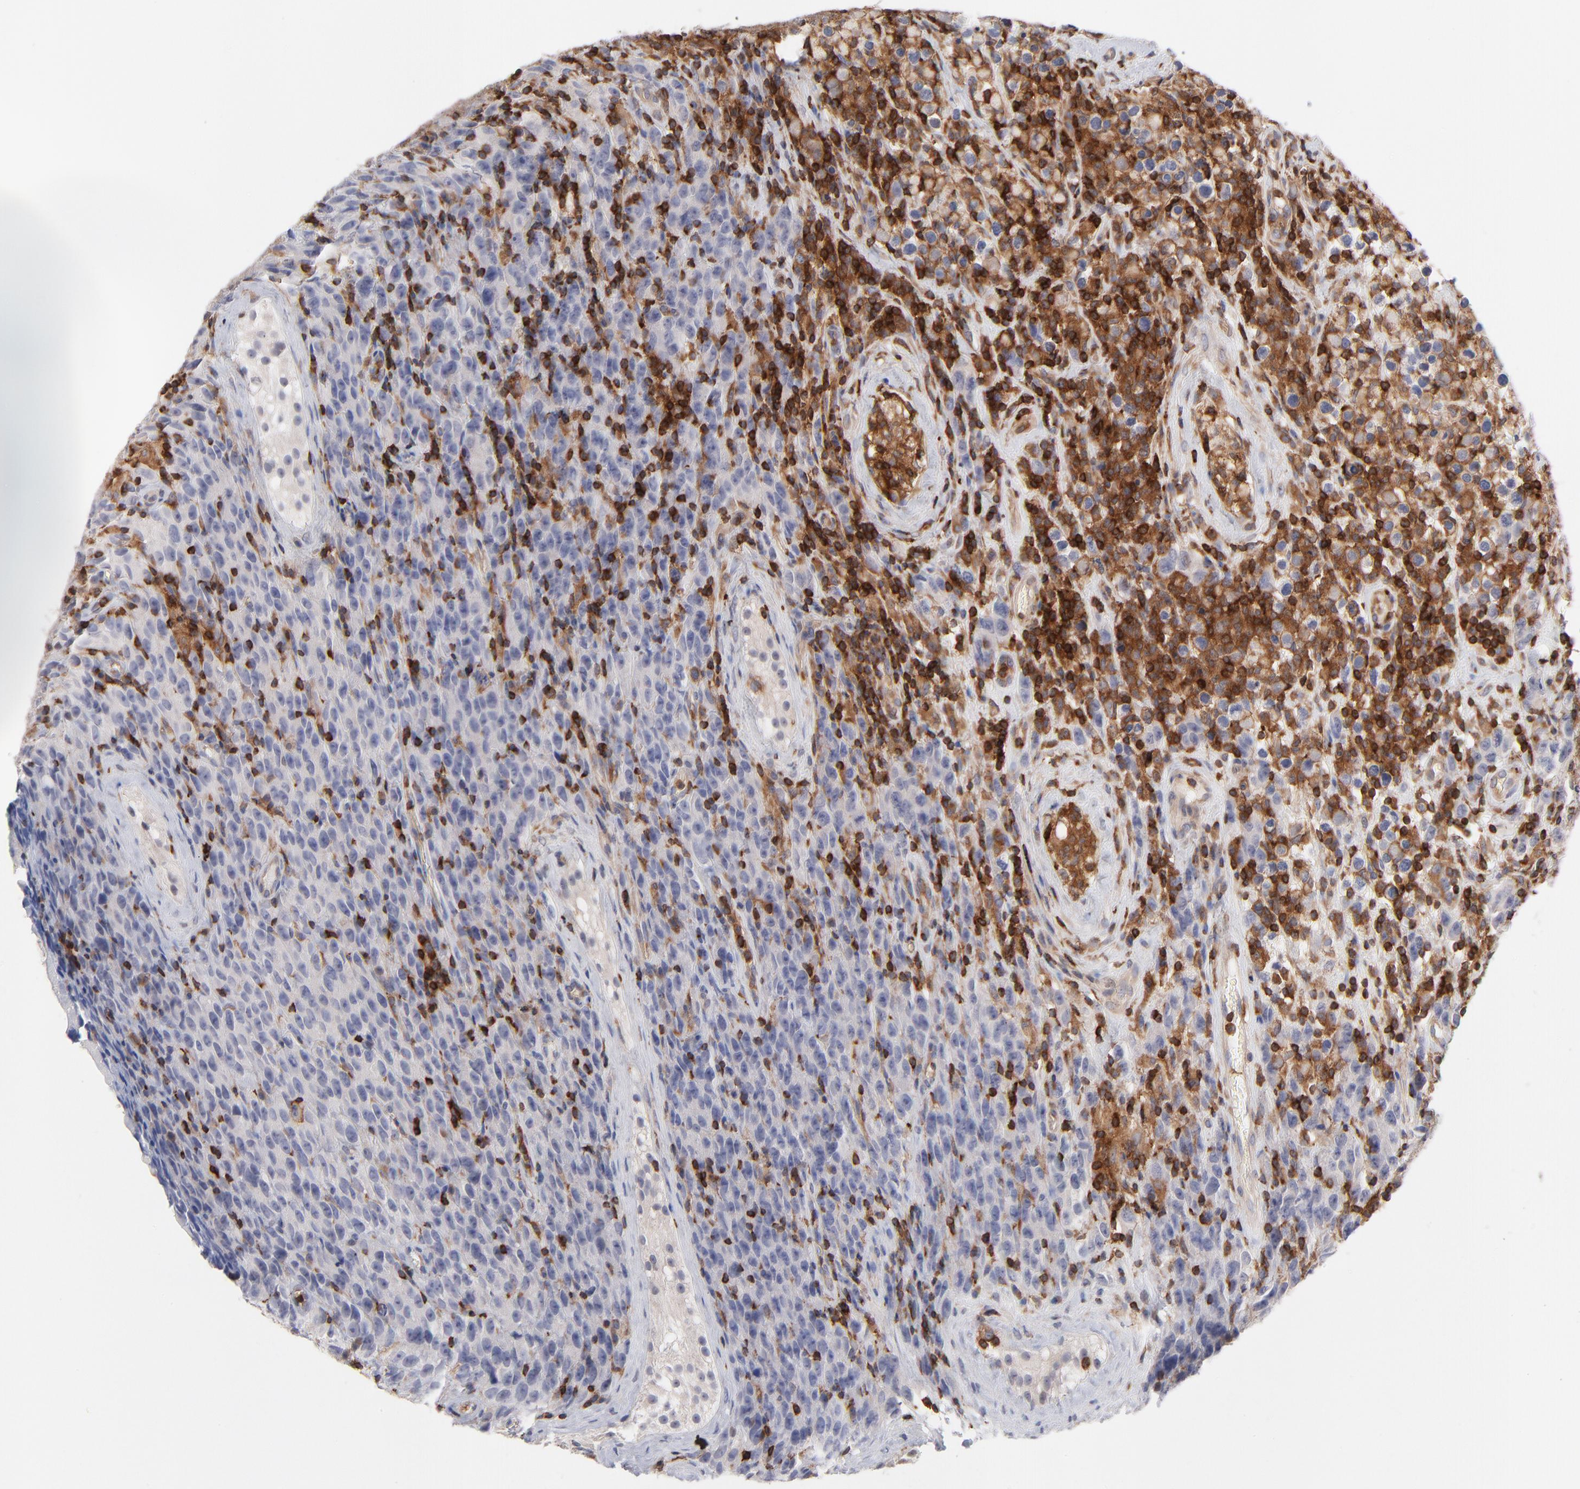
{"staining": {"intensity": "negative", "quantity": "none", "location": "none"}, "tissue": "testis cancer", "cell_type": "Tumor cells", "image_type": "cancer", "snomed": [{"axis": "morphology", "description": "Seminoma, NOS"}, {"axis": "topography", "description": "Testis"}], "caption": "Testis cancer (seminoma) was stained to show a protein in brown. There is no significant staining in tumor cells. (DAB immunohistochemistry (IHC), high magnification).", "gene": "WIPF1", "patient": {"sex": "male", "age": 52}}